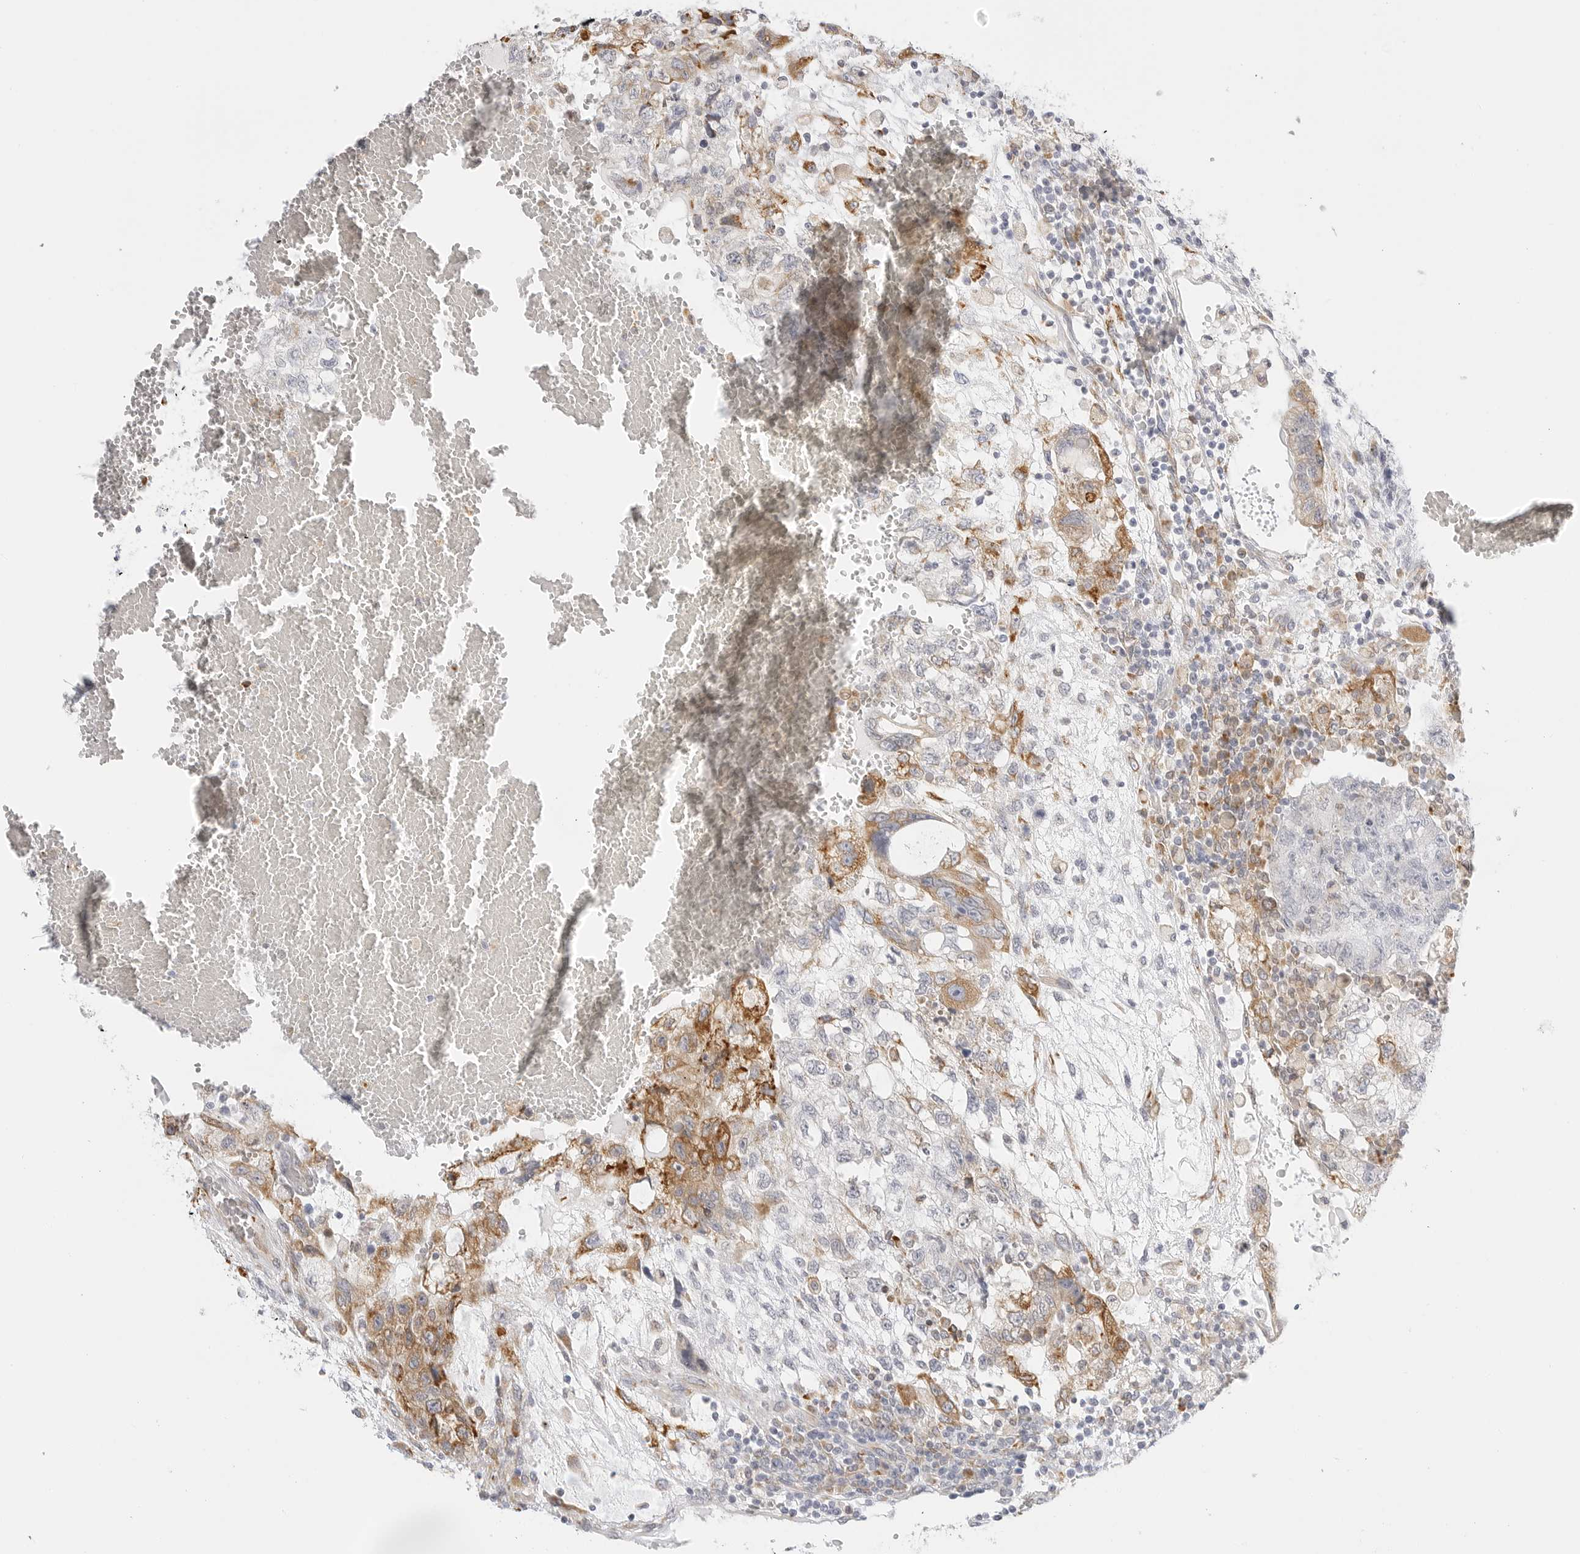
{"staining": {"intensity": "moderate", "quantity": "<25%", "location": "cytoplasmic/membranous"}, "tissue": "testis cancer", "cell_type": "Tumor cells", "image_type": "cancer", "snomed": [{"axis": "morphology", "description": "Carcinoma, Embryonal, NOS"}, {"axis": "topography", "description": "Testis"}], "caption": "A low amount of moderate cytoplasmic/membranous expression is appreciated in approximately <25% of tumor cells in testis cancer (embryonal carcinoma) tissue.", "gene": "THEM4", "patient": {"sex": "male", "age": 36}}